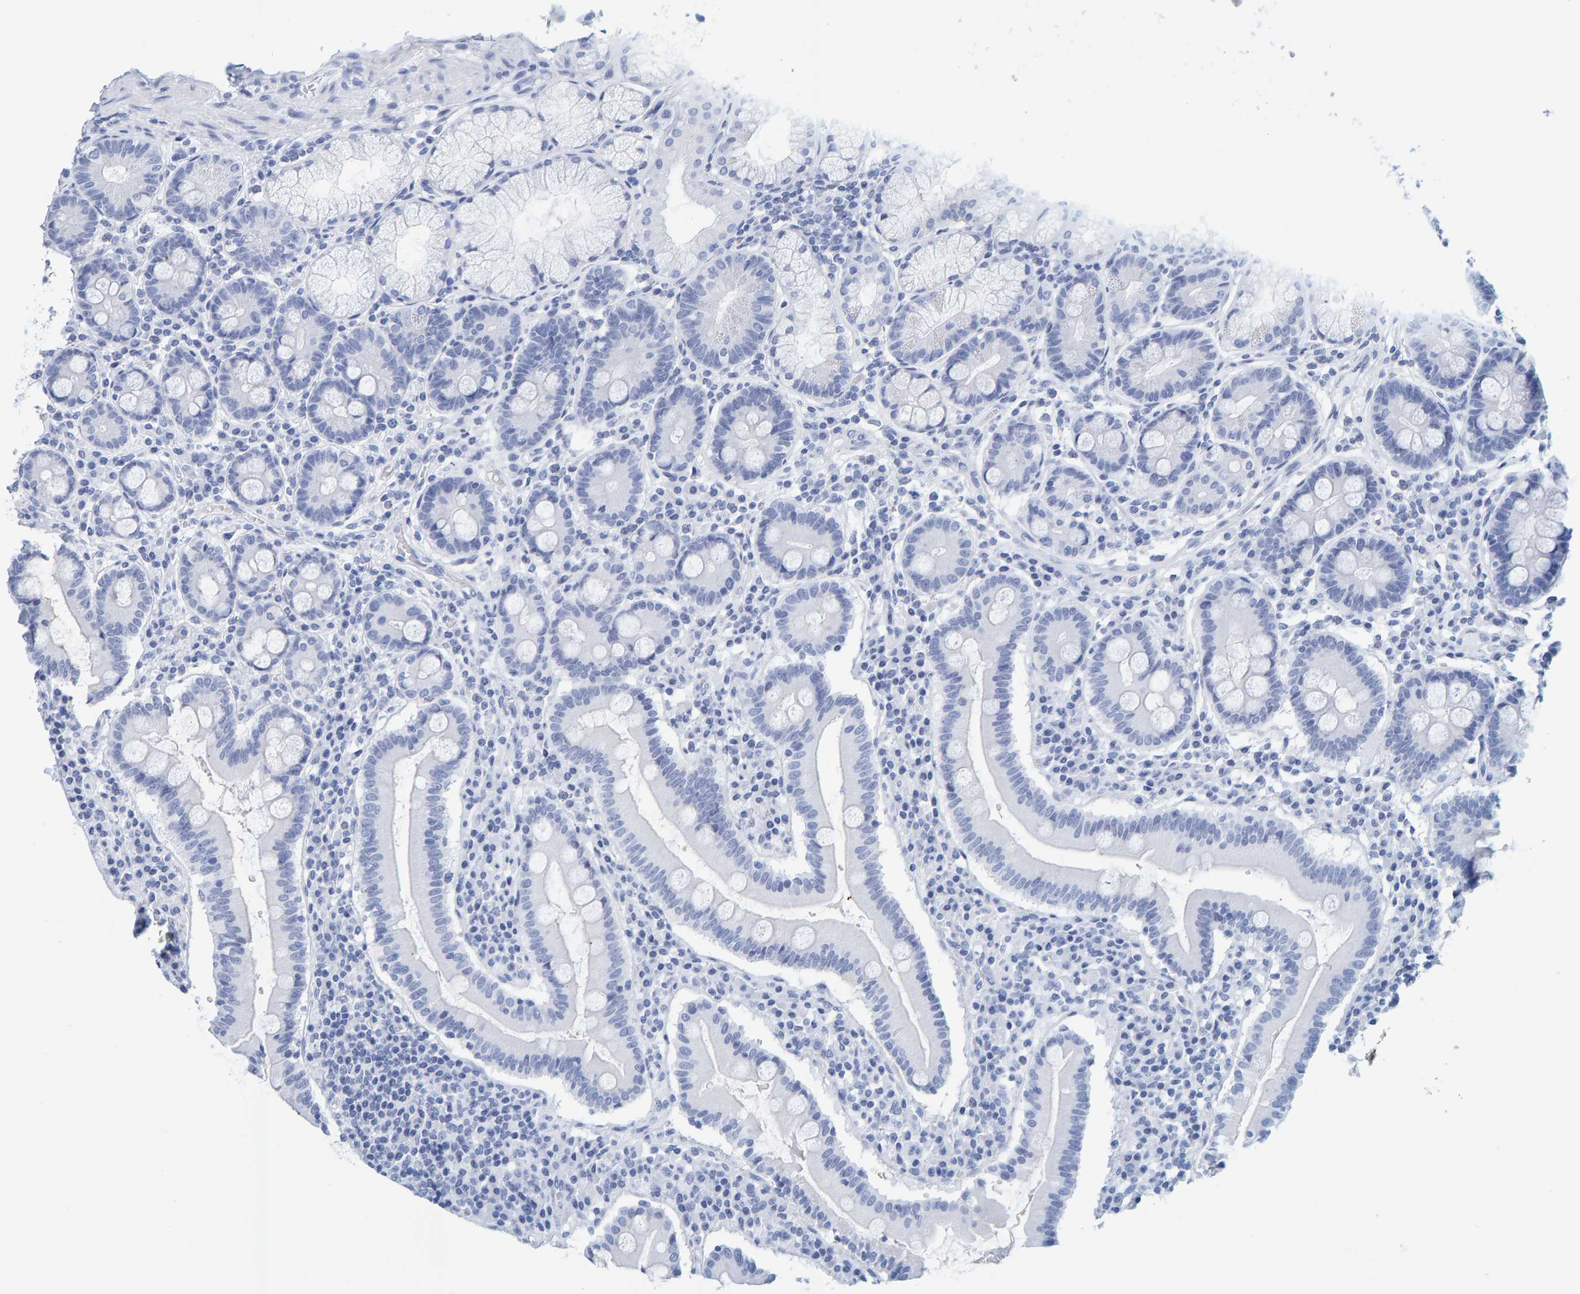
{"staining": {"intensity": "negative", "quantity": "none", "location": "none"}, "tissue": "duodenum", "cell_type": "Glandular cells", "image_type": "normal", "snomed": [{"axis": "morphology", "description": "Normal tissue, NOS"}, {"axis": "topography", "description": "Duodenum"}], "caption": "Immunohistochemistry (IHC) photomicrograph of unremarkable human duodenum stained for a protein (brown), which exhibits no positivity in glandular cells.", "gene": "SFTPC", "patient": {"sex": "male", "age": 50}}